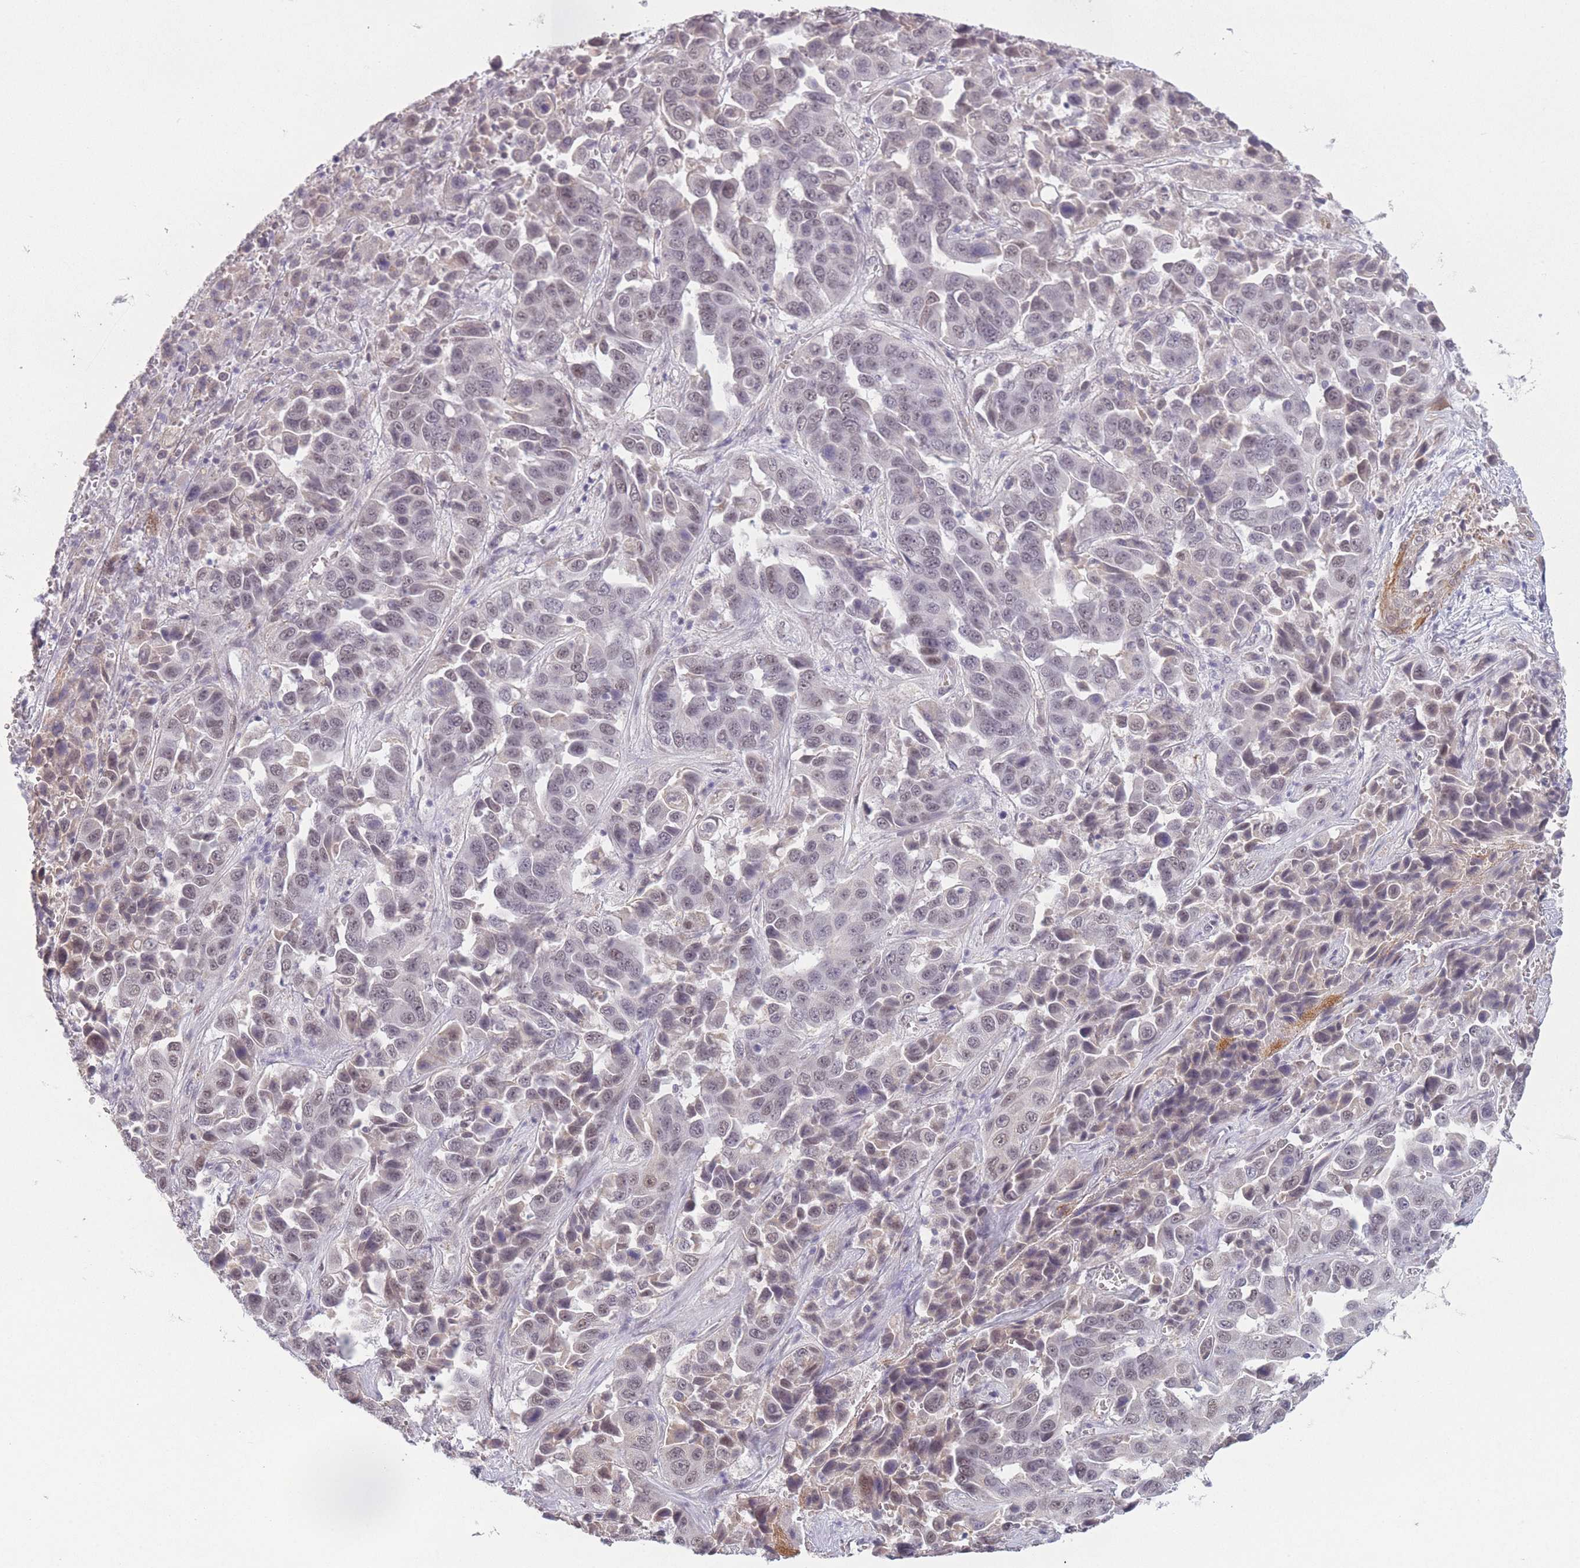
{"staining": {"intensity": "weak", "quantity": "<25%", "location": "nuclear"}, "tissue": "liver cancer", "cell_type": "Tumor cells", "image_type": "cancer", "snomed": [{"axis": "morphology", "description": "Cholangiocarcinoma"}, {"axis": "topography", "description": "Liver"}], "caption": "Liver cancer stained for a protein using IHC displays no staining tumor cells.", "gene": "SIN3B", "patient": {"sex": "female", "age": 52}}